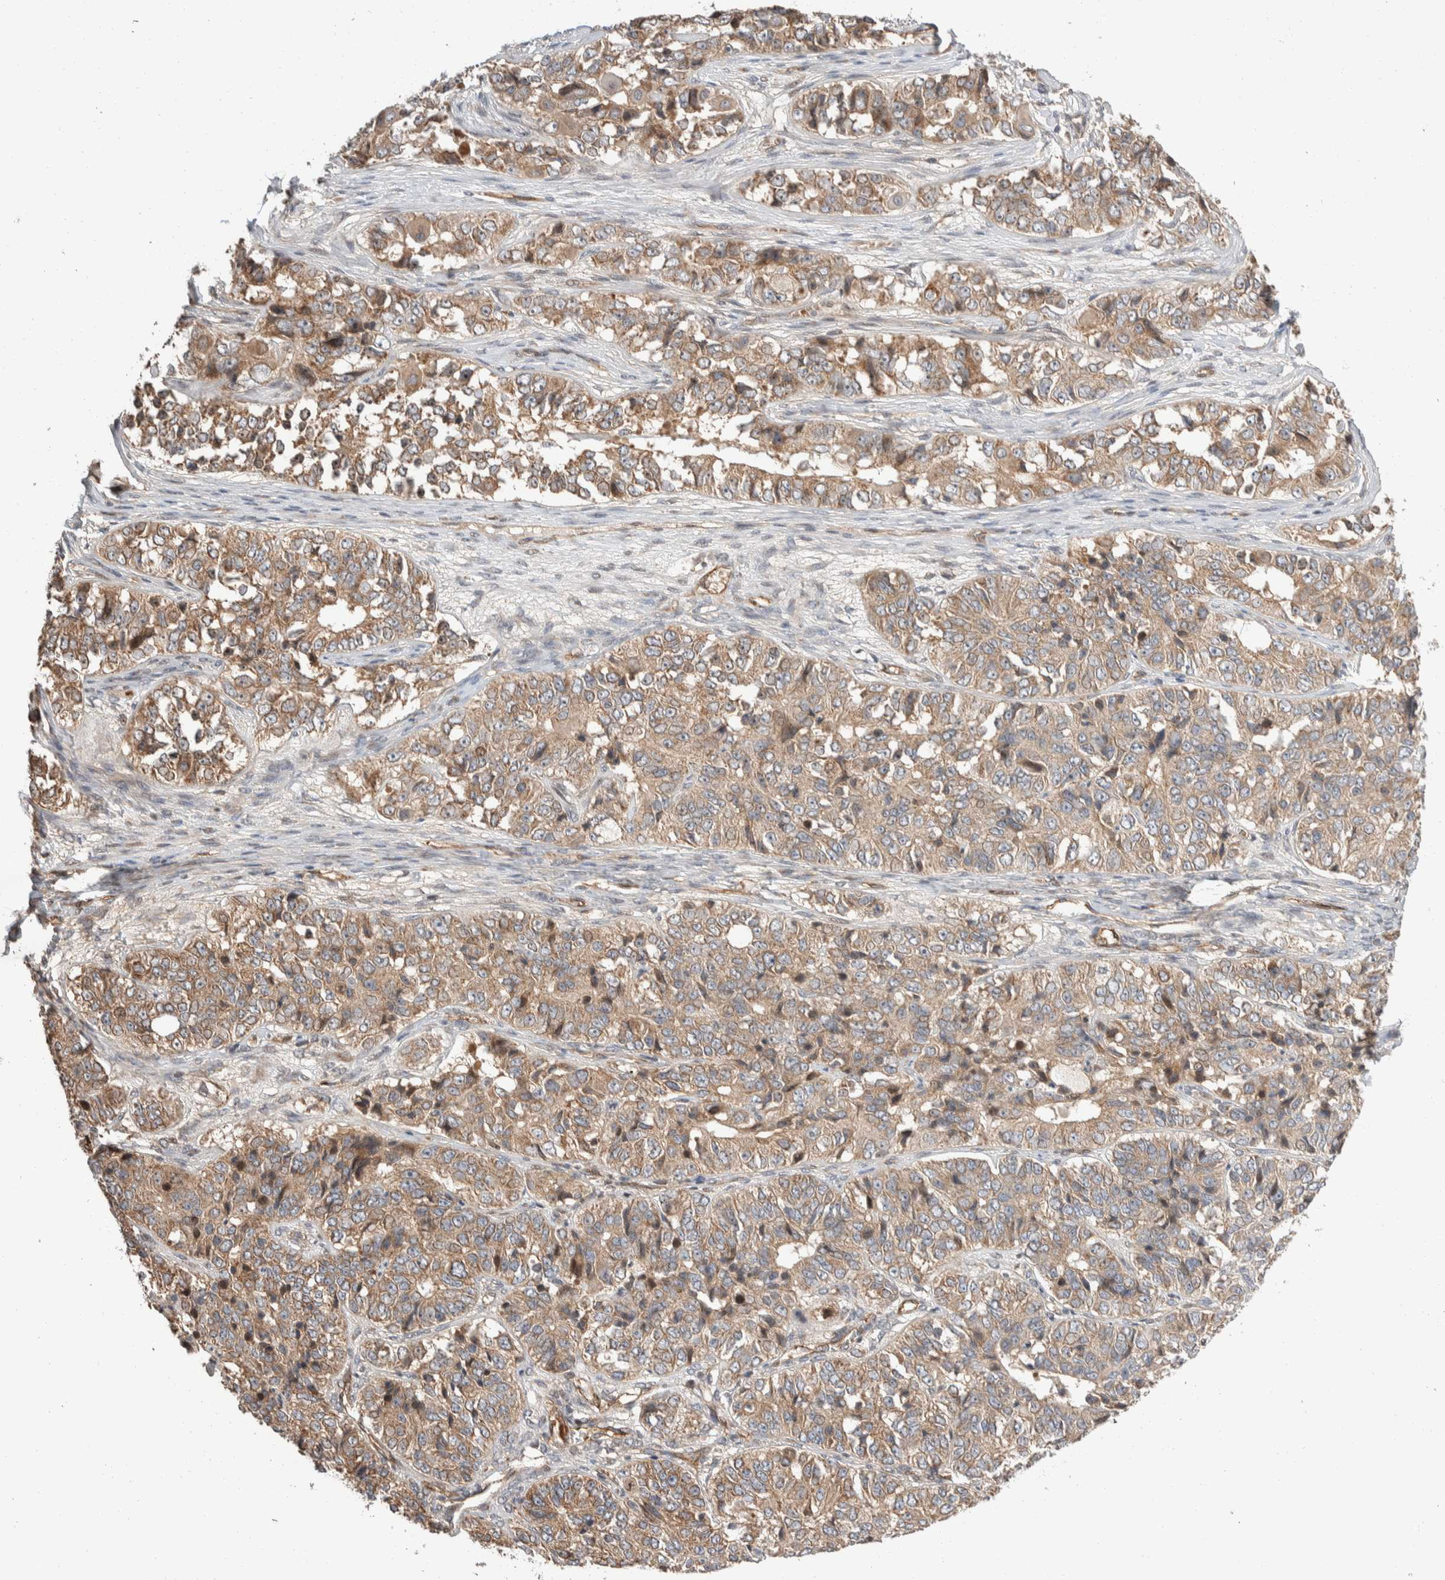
{"staining": {"intensity": "weak", "quantity": ">75%", "location": "cytoplasmic/membranous"}, "tissue": "ovarian cancer", "cell_type": "Tumor cells", "image_type": "cancer", "snomed": [{"axis": "morphology", "description": "Carcinoma, endometroid"}, {"axis": "topography", "description": "Ovary"}], "caption": "Immunohistochemical staining of human ovarian endometroid carcinoma shows weak cytoplasmic/membranous protein staining in approximately >75% of tumor cells. (Brightfield microscopy of DAB IHC at high magnification).", "gene": "ERC1", "patient": {"sex": "female", "age": 51}}